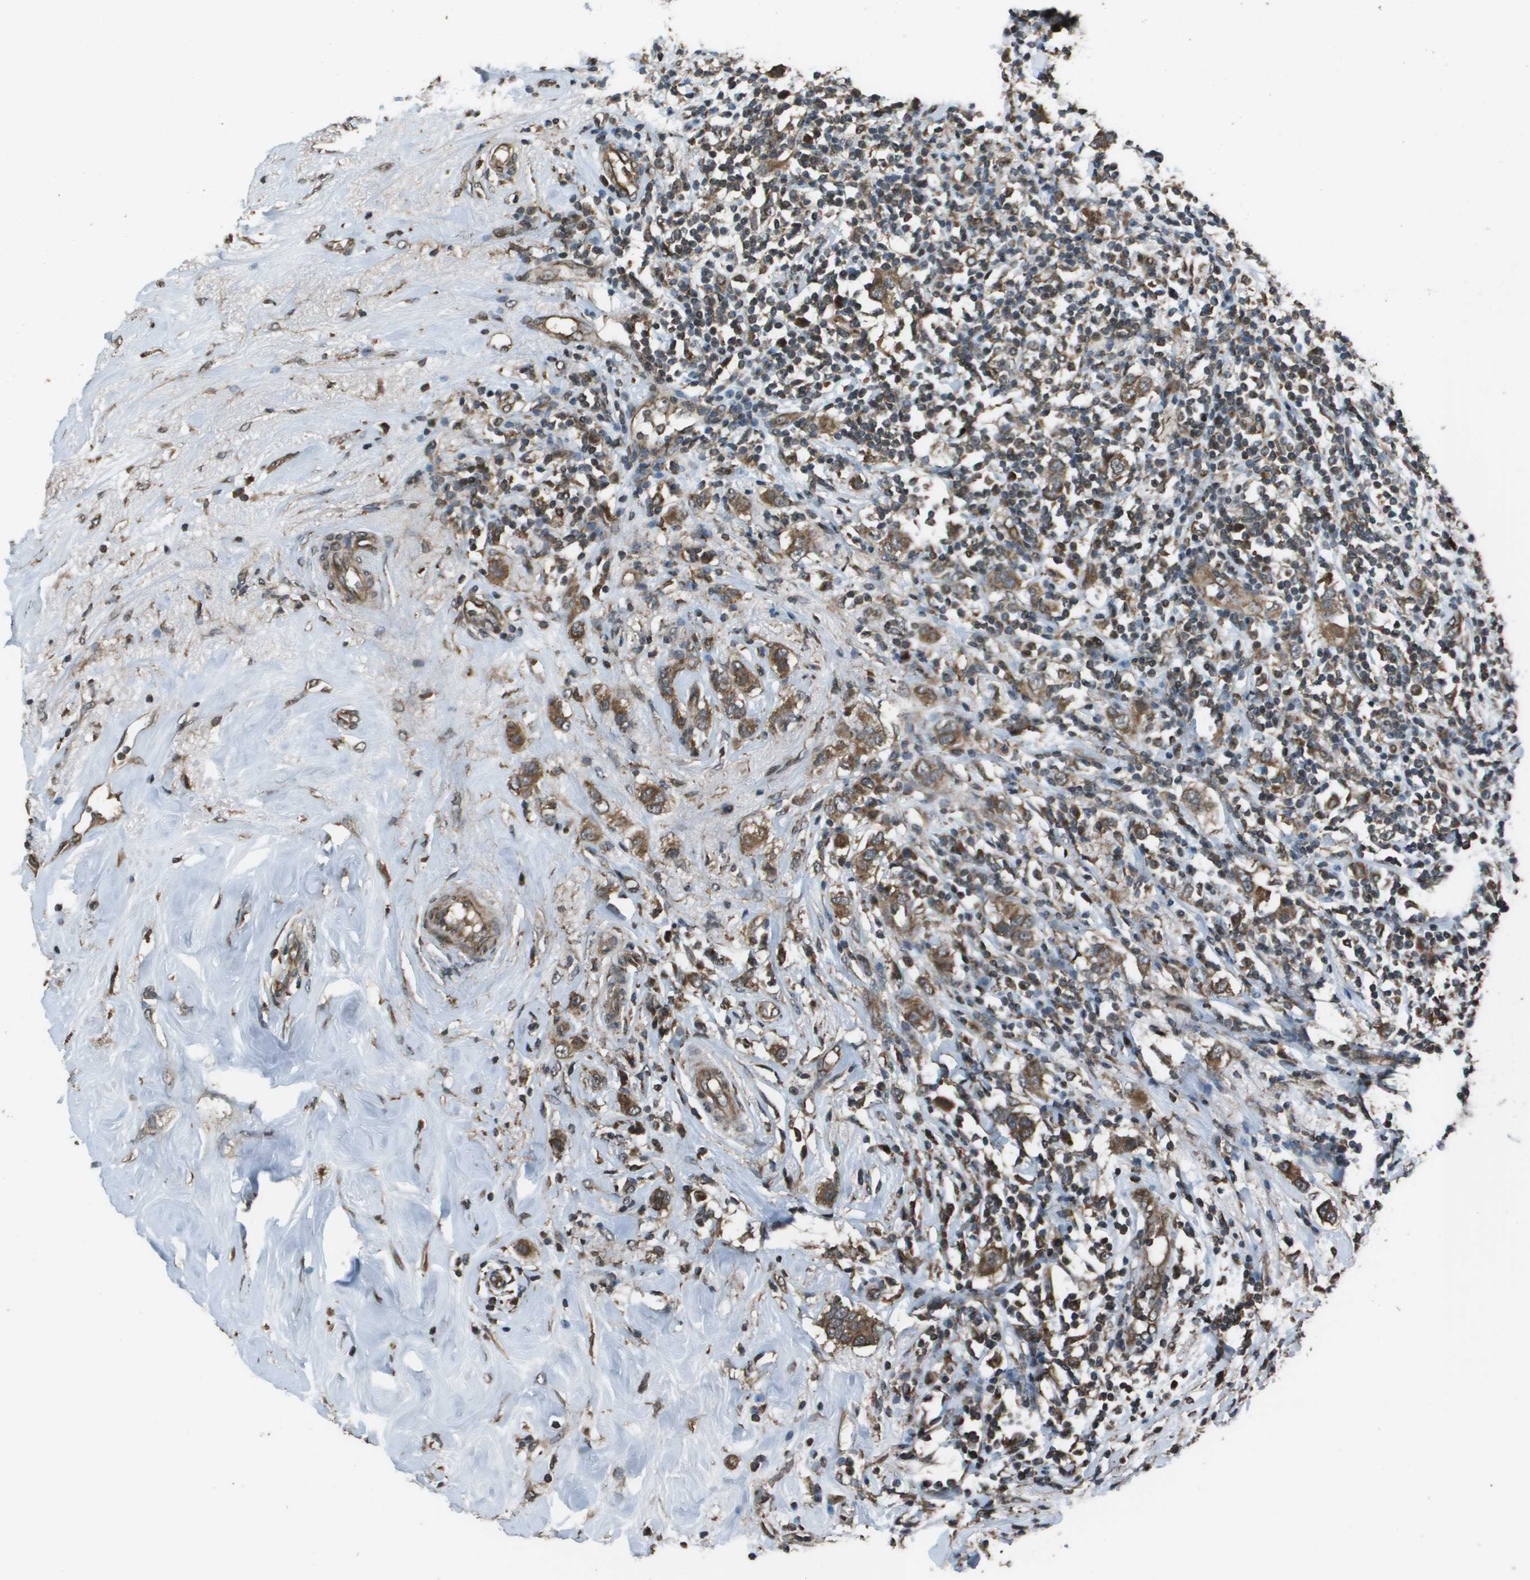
{"staining": {"intensity": "moderate", "quantity": ">75%", "location": "cytoplasmic/membranous"}, "tissue": "breast cancer", "cell_type": "Tumor cells", "image_type": "cancer", "snomed": [{"axis": "morphology", "description": "Duct carcinoma"}, {"axis": "topography", "description": "Breast"}], "caption": "The image exhibits immunohistochemical staining of infiltrating ductal carcinoma (breast). There is moderate cytoplasmic/membranous staining is identified in about >75% of tumor cells.", "gene": "FIG4", "patient": {"sex": "female", "age": 50}}